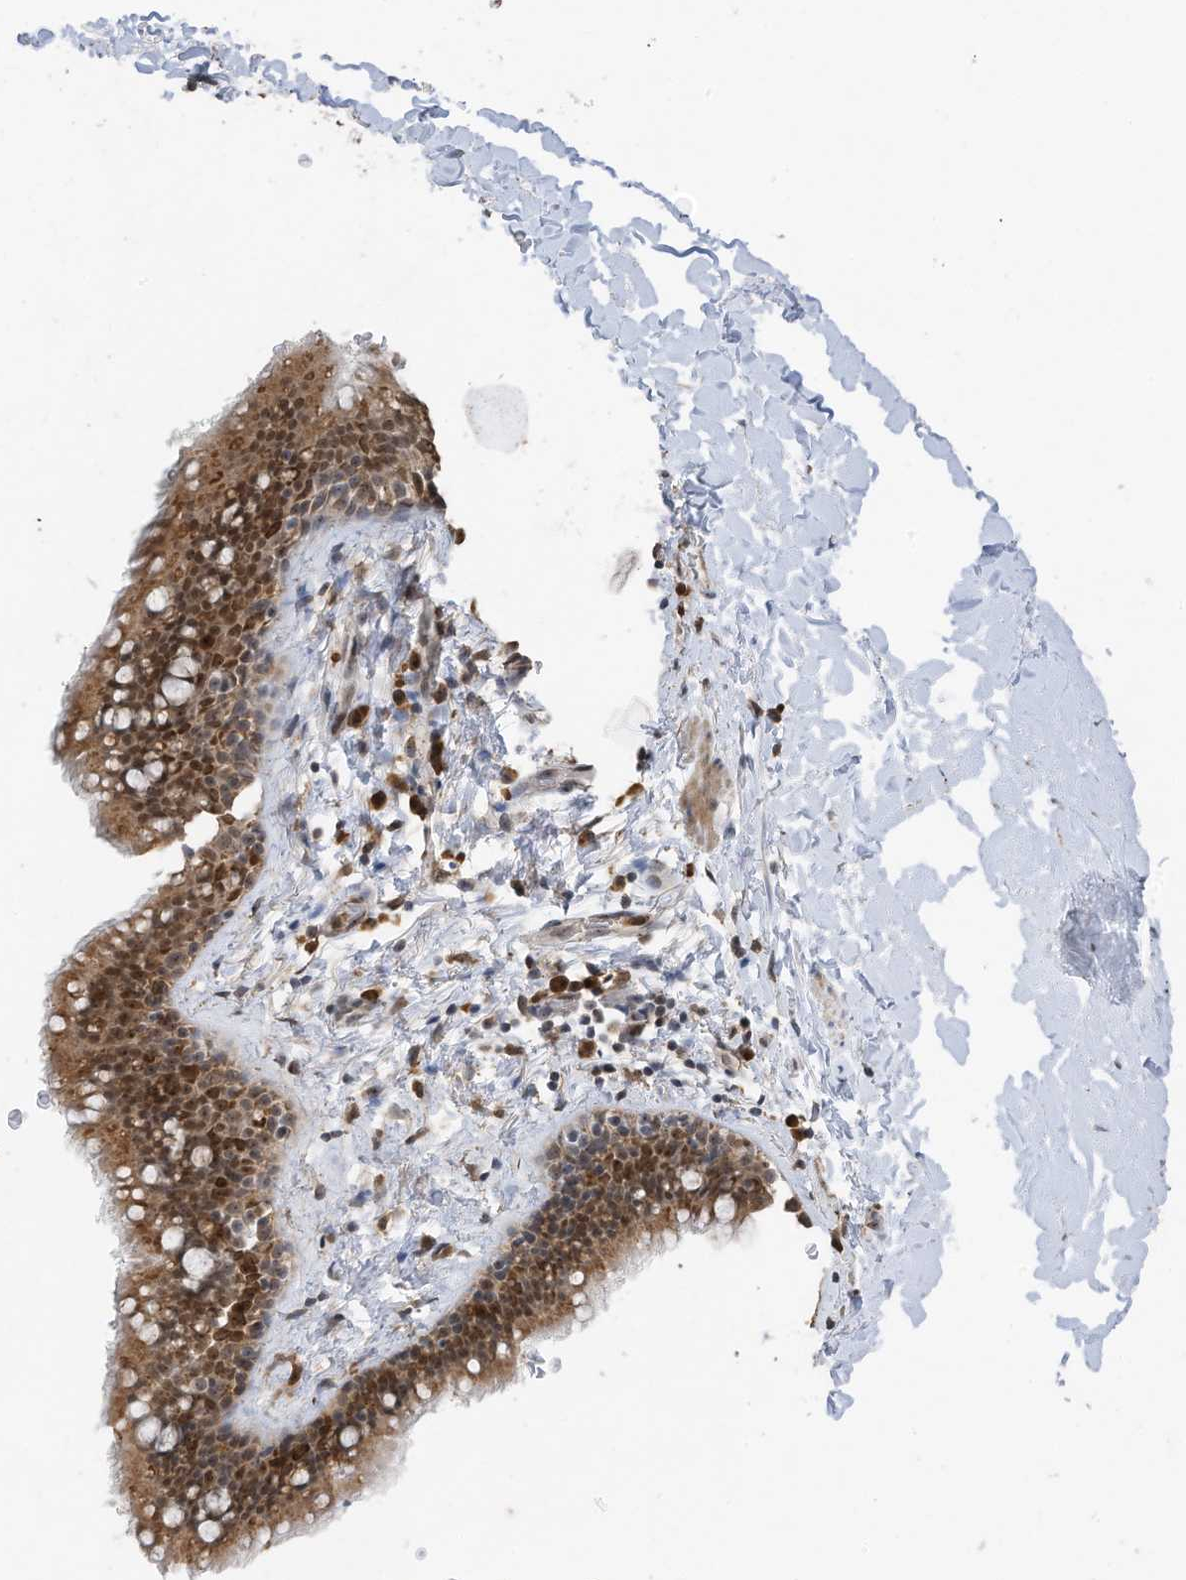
{"staining": {"intensity": "moderate", "quantity": ">75%", "location": "cytoplasmic/membranous,nuclear"}, "tissue": "bronchus", "cell_type": "Respiratory epithelial cells", "image_type": "normal", "snomed": [{"axis": "morphology", "description": "Normal tissue, NOS"}, {"axis": "topography", "description": "Cartilage tissue"}, {"axis": "topography", "description": "Bronchus"}], "caption": "A high-resolution image shows immunohistochemistry (IHC) staining of unremarkable bronchus, which reveals moderate cytoplasmic/membranous,nuclear expression in approximately >75% of respiratory epithelial cells. The staining was performed using DAB, with brown indicating positive protein expression. Nuclei are stained blue with hematoxylin.", "gene": "ERLEC1", "patient": {"sex": "female", "age": 36}}